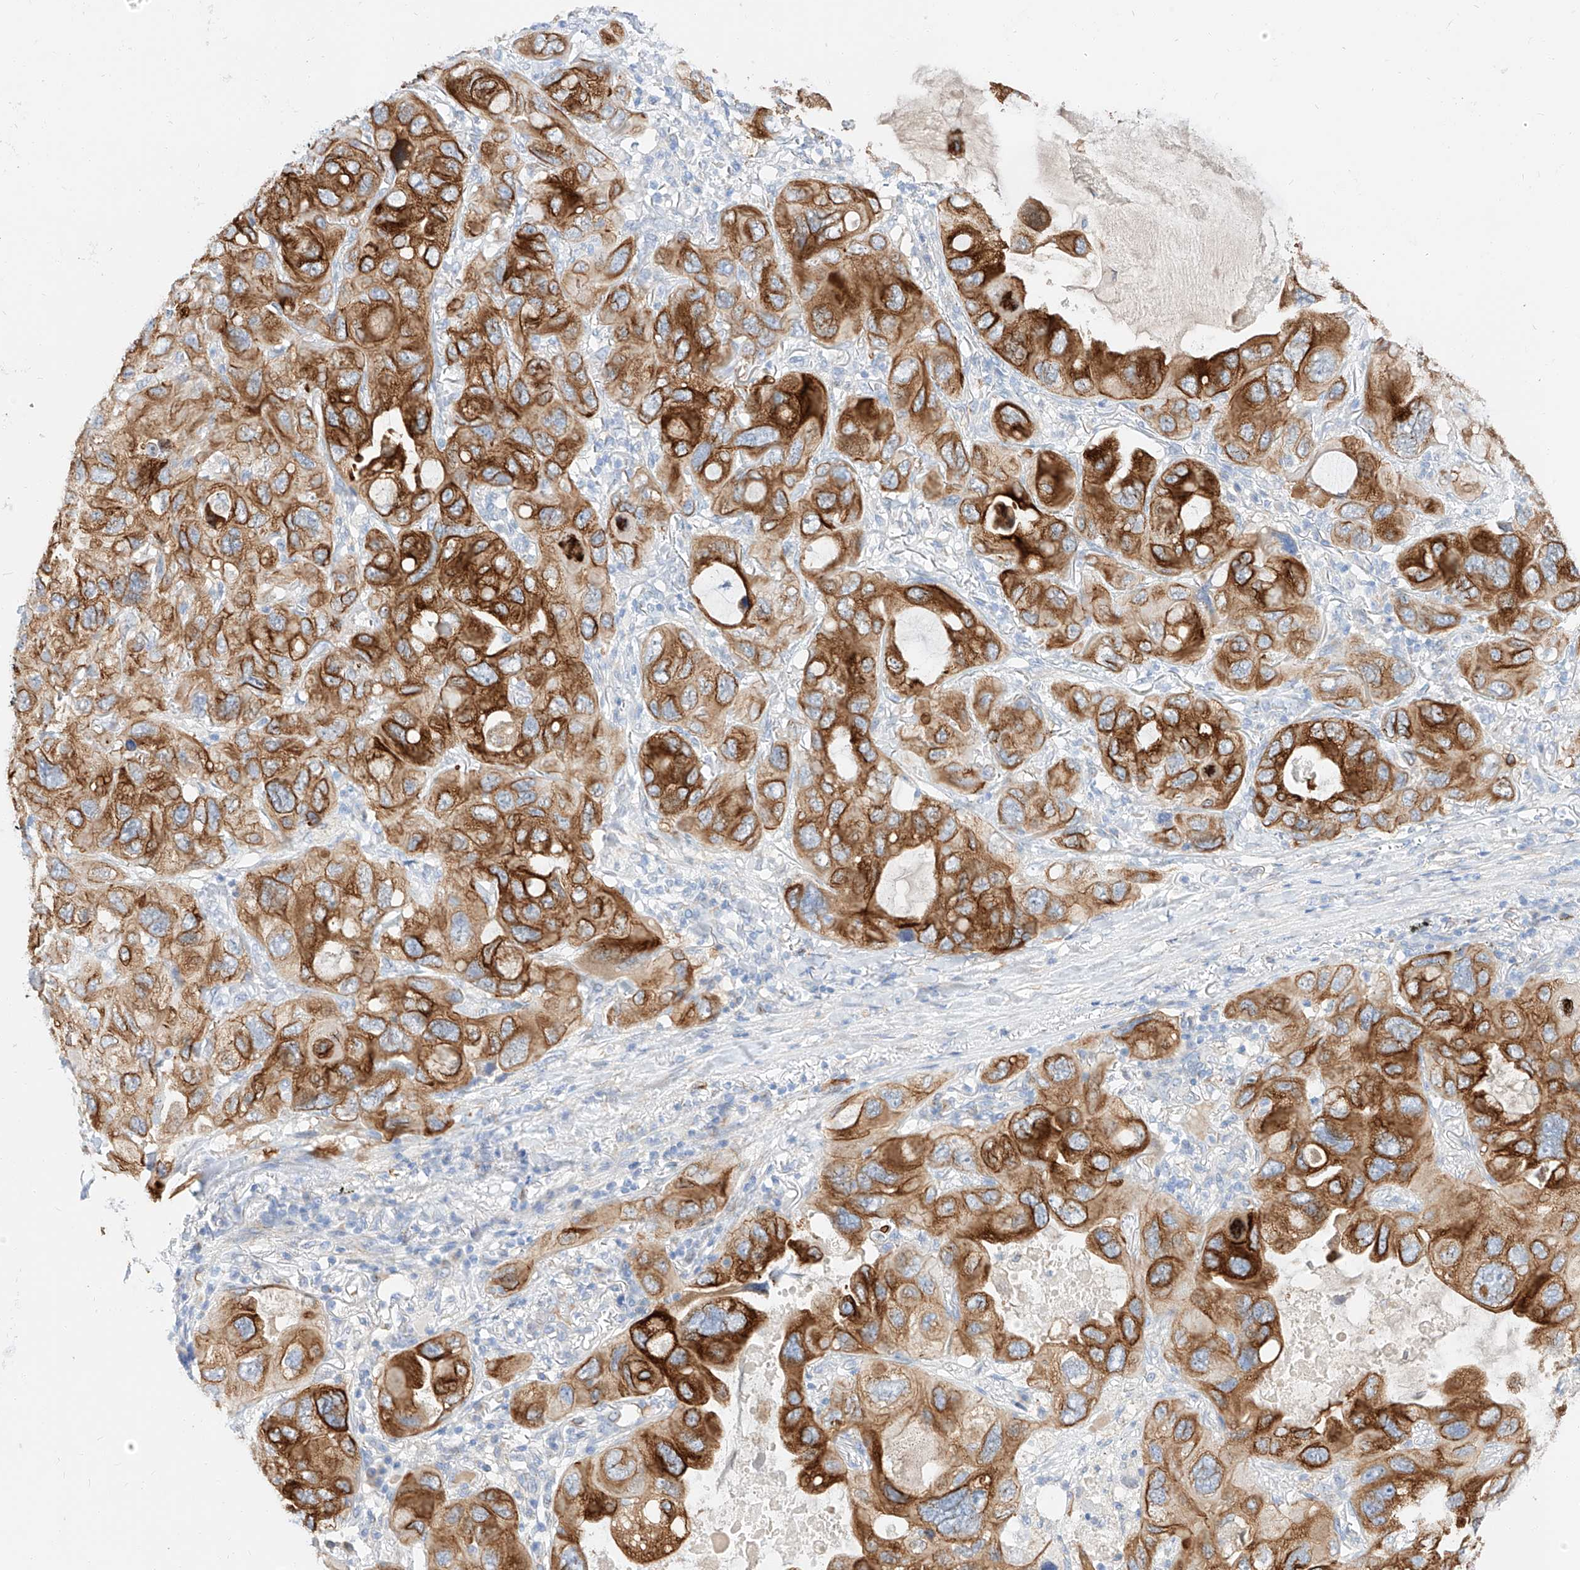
{"staining": {"intensity": "strong", "quantity": ">75%", "location": "cytoplasmic/membranous"}, "tissue": "lung cancer", "cell_type": "Tumor cells", "image_type": "cancer", "snomed": [{"axis": "morphology", "description": "Squamous cell carcinoma, NOS"}, {"axis": "topography", "description": "Lung"}], "caption": "Lung squamous cell carcinoma stained for a protein (brown) demonstrates strong cytoplasmic/membranous positive positivity in about >75% of tumor cells.", "gene": "MAP7", "patient": {"sex": "female", "age": 73}}